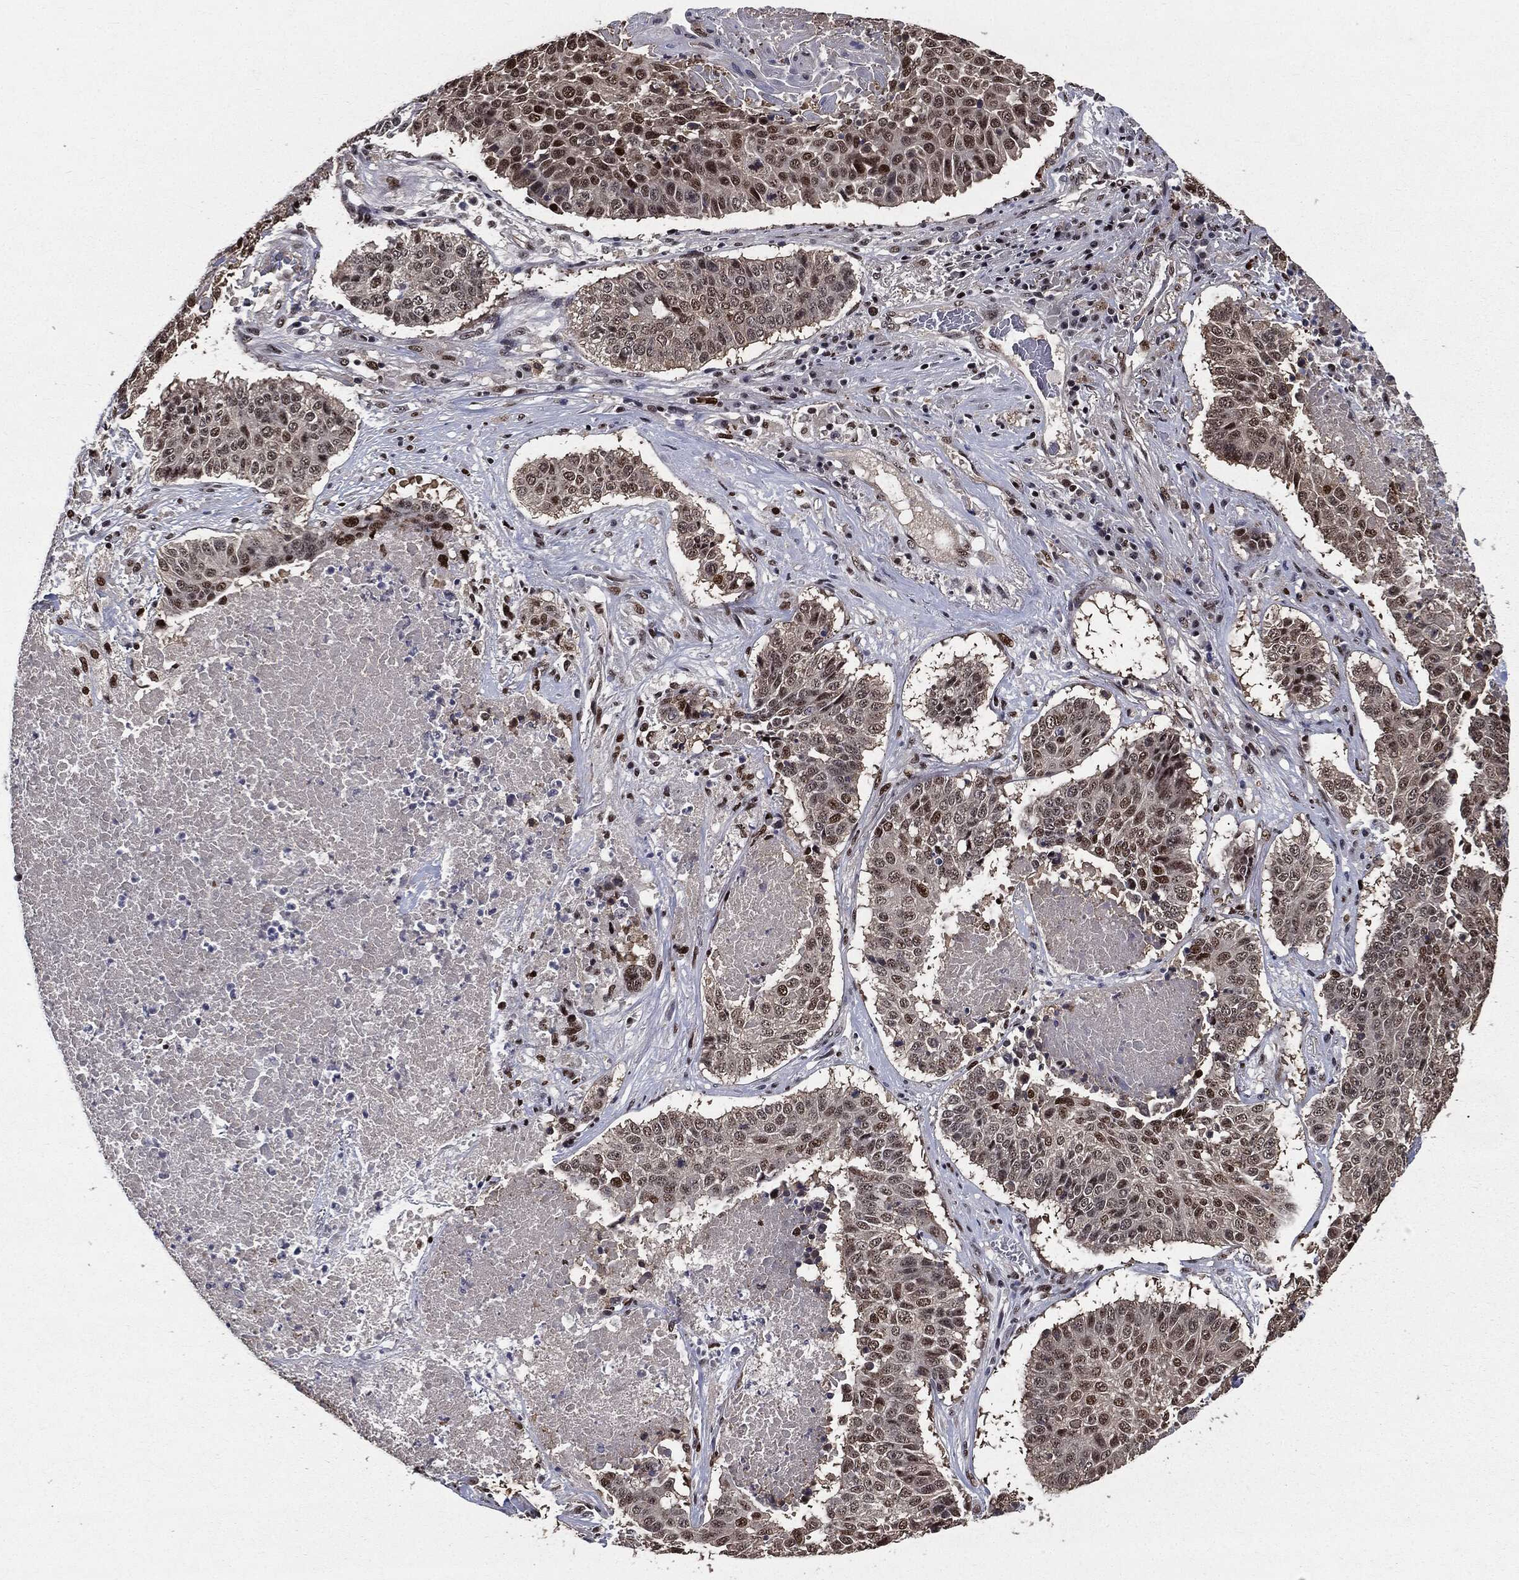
{"staining": {"intensity": "strong", "quantity": "<25%", "location": "nuclear"}, "tissue": "lung cancer", "cell_type": "Tumor cells", "image_type": "cancer", "snomed": [{"axis": "morphology", "description": "Squamous cell carcinoma, NOS"}, {"axis": "topography", "description": "Lung"}], "caption": "Lung cancer tissue shows strong nuclear staining in about <25% of tumor cells", "gene": "JUN", "patient": {"sex": "male", "age": 64}}